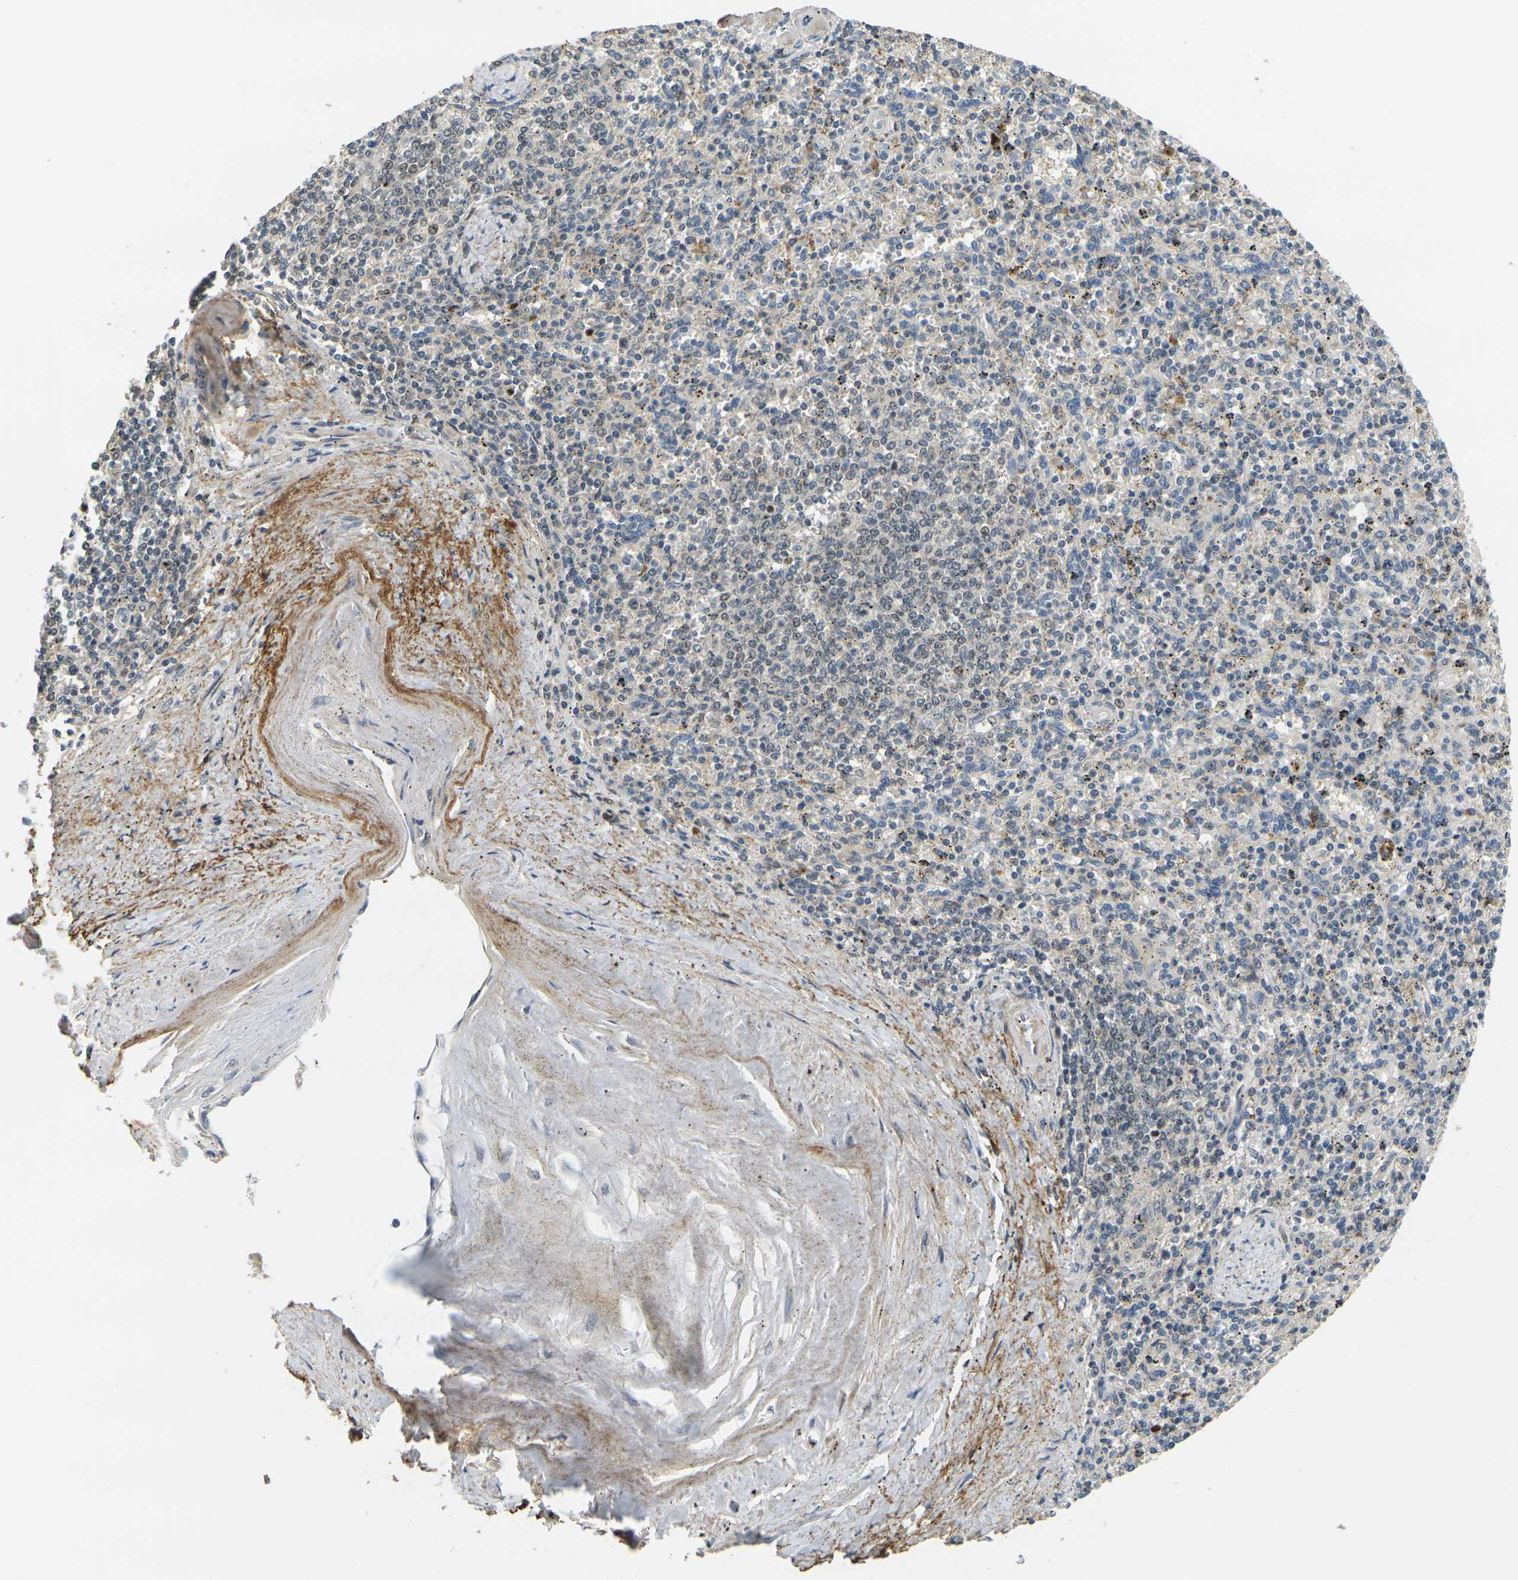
{"staining": {"intensity": "weak", "quantity": "<25%", "location": "cytoplasmic/membranous,nuclear"}, "tissue": "spleen", "cell_type": "Cells in red pulp", "image_type": "normal", "snomed": [{"axis": "morphology", "description": "Normal tissue, NOS"}, {"axis": "topography", "description": "Spleen"}], "caption": "Immunohistochemical staining of benign spleen reveals no significant positivity in cells in red pulp. (Brightfield microscopy of DAB (3,3'-diaminobenzidine) IHC at high magnification).", "gene": "KLHL8", "patient": {"sex": "male", "age": 72}}